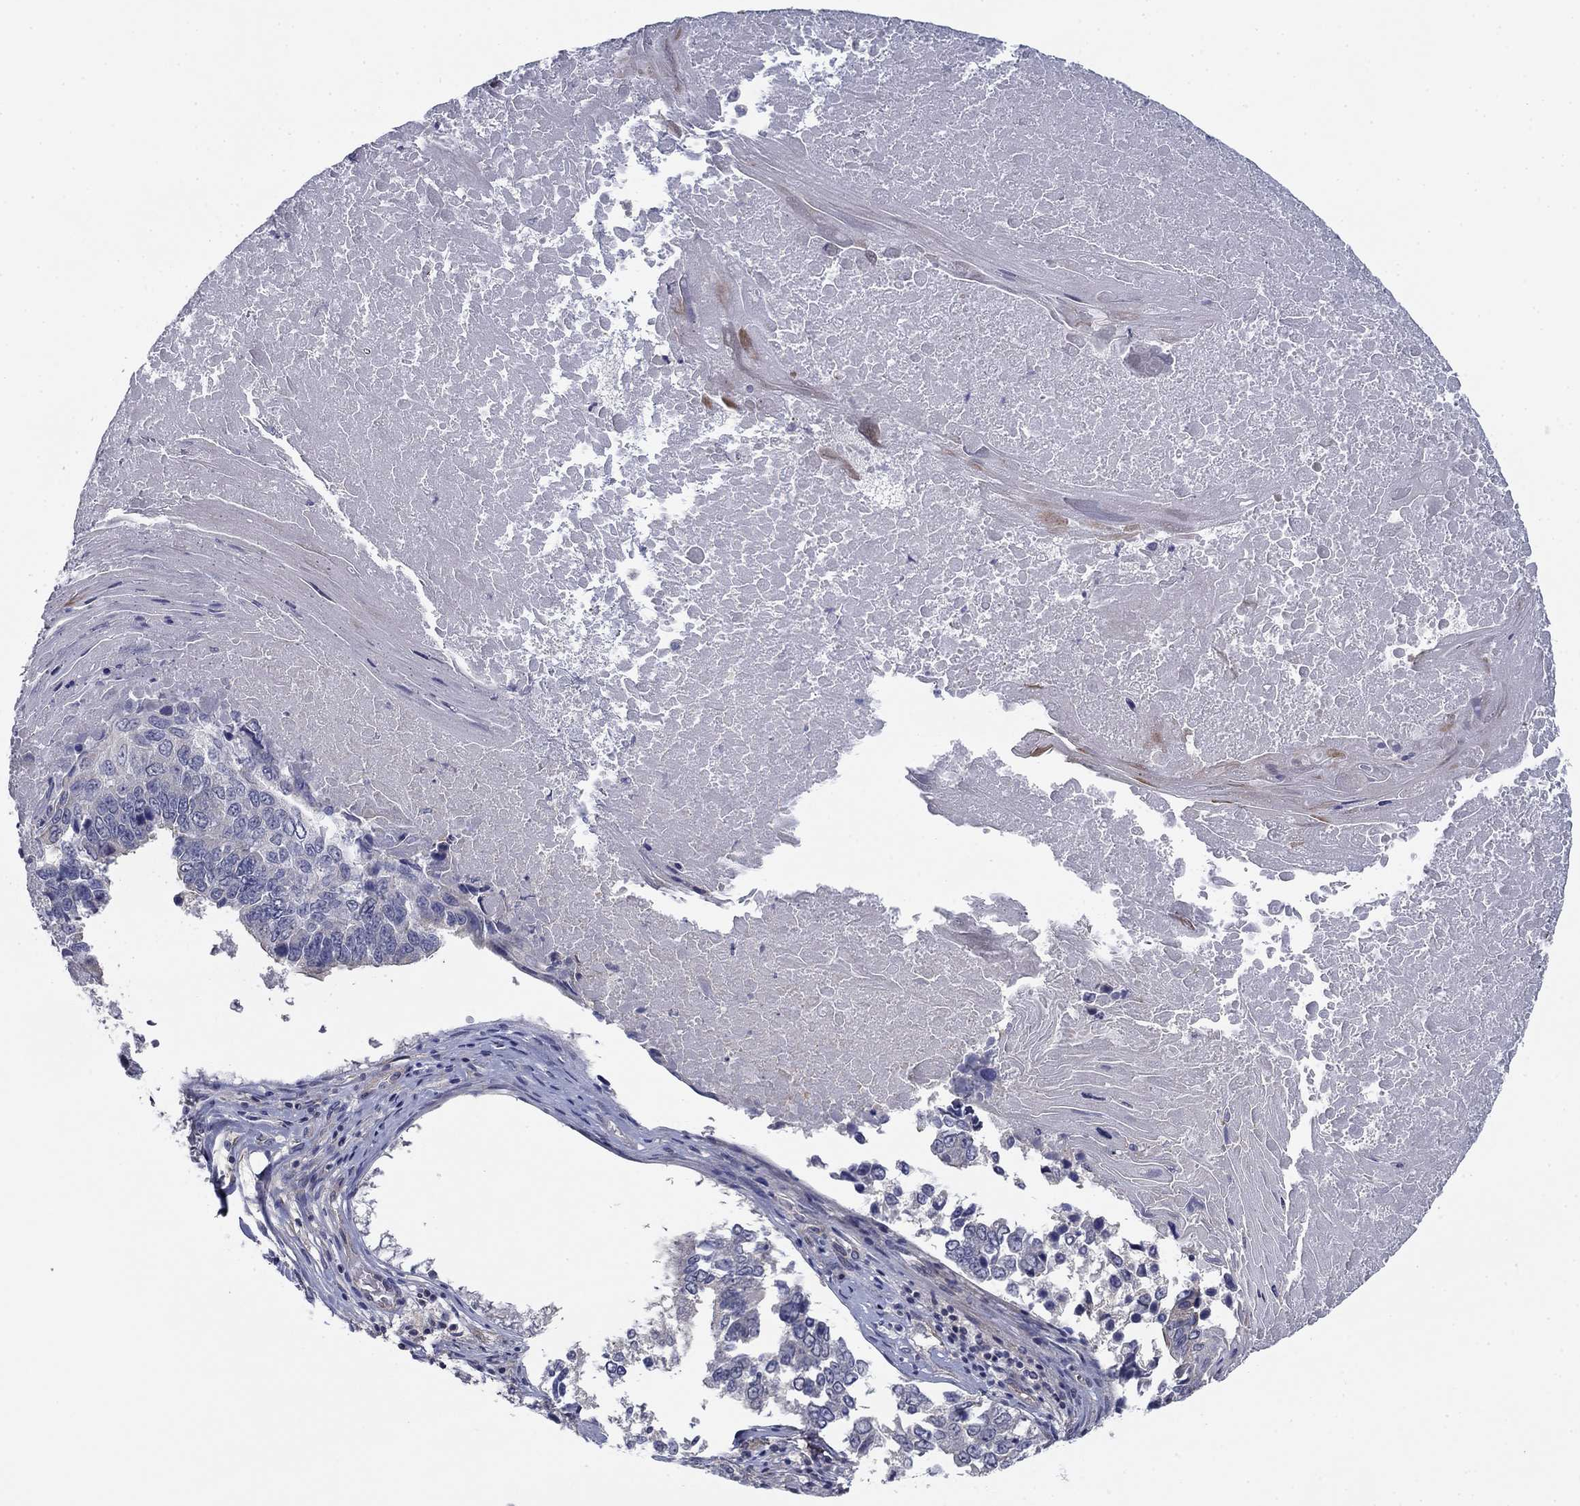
{"staining": {"intensity": "negative", "quantity": "none", "location": "none"}, "tissue": "lung cancer", "cell_type": "Tumor cells", "image_type": "cancer", "snomed": [{"axis": "morphology", "description": "Squamous cell carcinoma, NOS"}, {"axis": "topography", "description": "Lung"}], "caption": "Immunohistochemistry micrograph of lung cancer (squamous cell carcinoma) stained for a protein (brown), which demonstrates no positivity in tumor cells. Brightfield microscopy of immunohistochemistry (IHC) stained with DAB (3,3'-diaminobenzidine) (brown) and hematoxylin (blue), captured at high magnification.", "gene": "GRK7", "patient": {"sex": "male", "age": 73}}